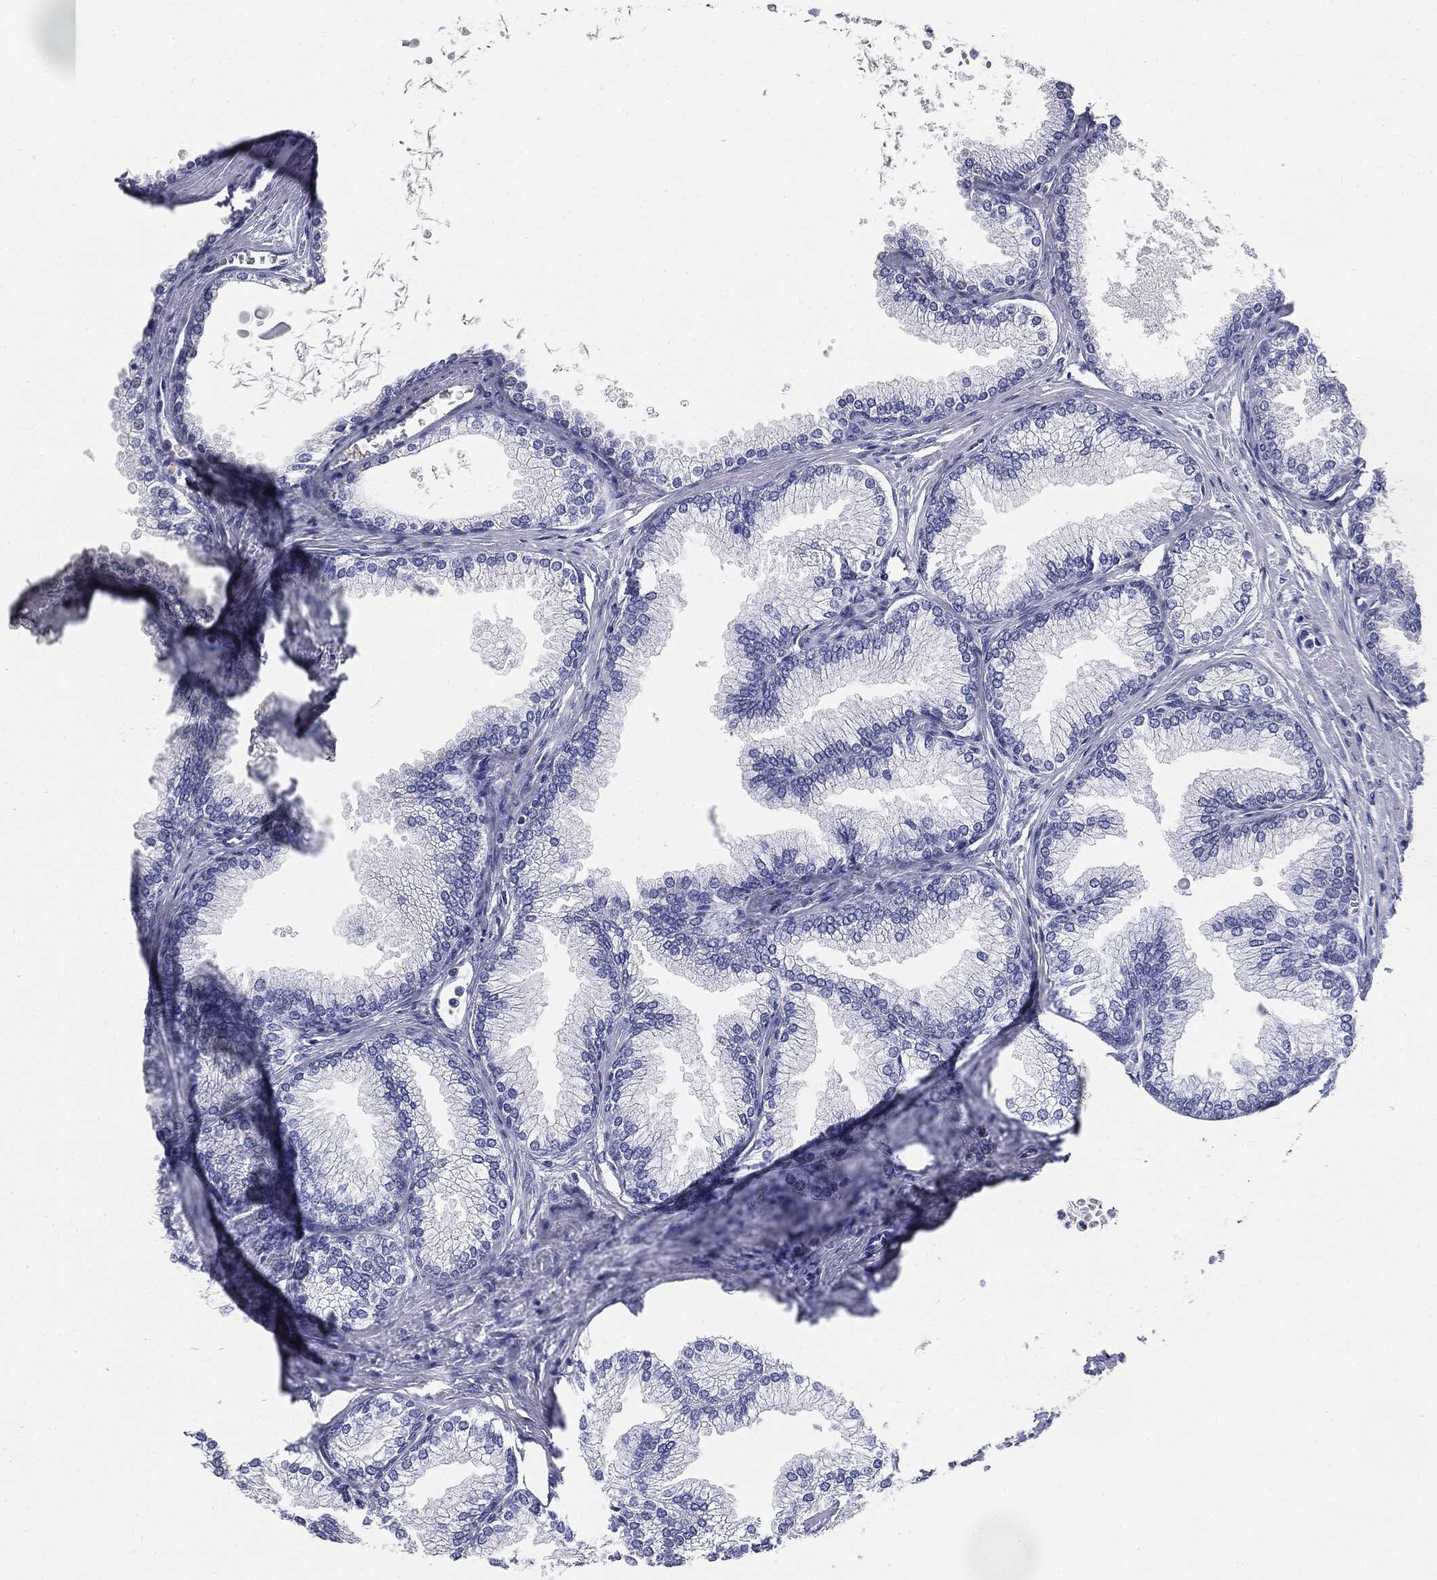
{"staining": {"intensity": "negative", "quantity": "none", "location": "none"}, "tissue": "prostate", "cell_type": "Glandular cells", "image_type": "normal", "snomed": [{"axis": "morphology", "description": "Normal tissue, NOS"}, {"axis": "topography", "description": "Prostate"}], "caption": "Photomicrograph shows no protein expression in glandular cells of benign prostate. (DAB IHC visualized using brightfield microscopy, high magnification).", "gene": "CUZD1", "patient": {"sex": "male", "age": 72}}